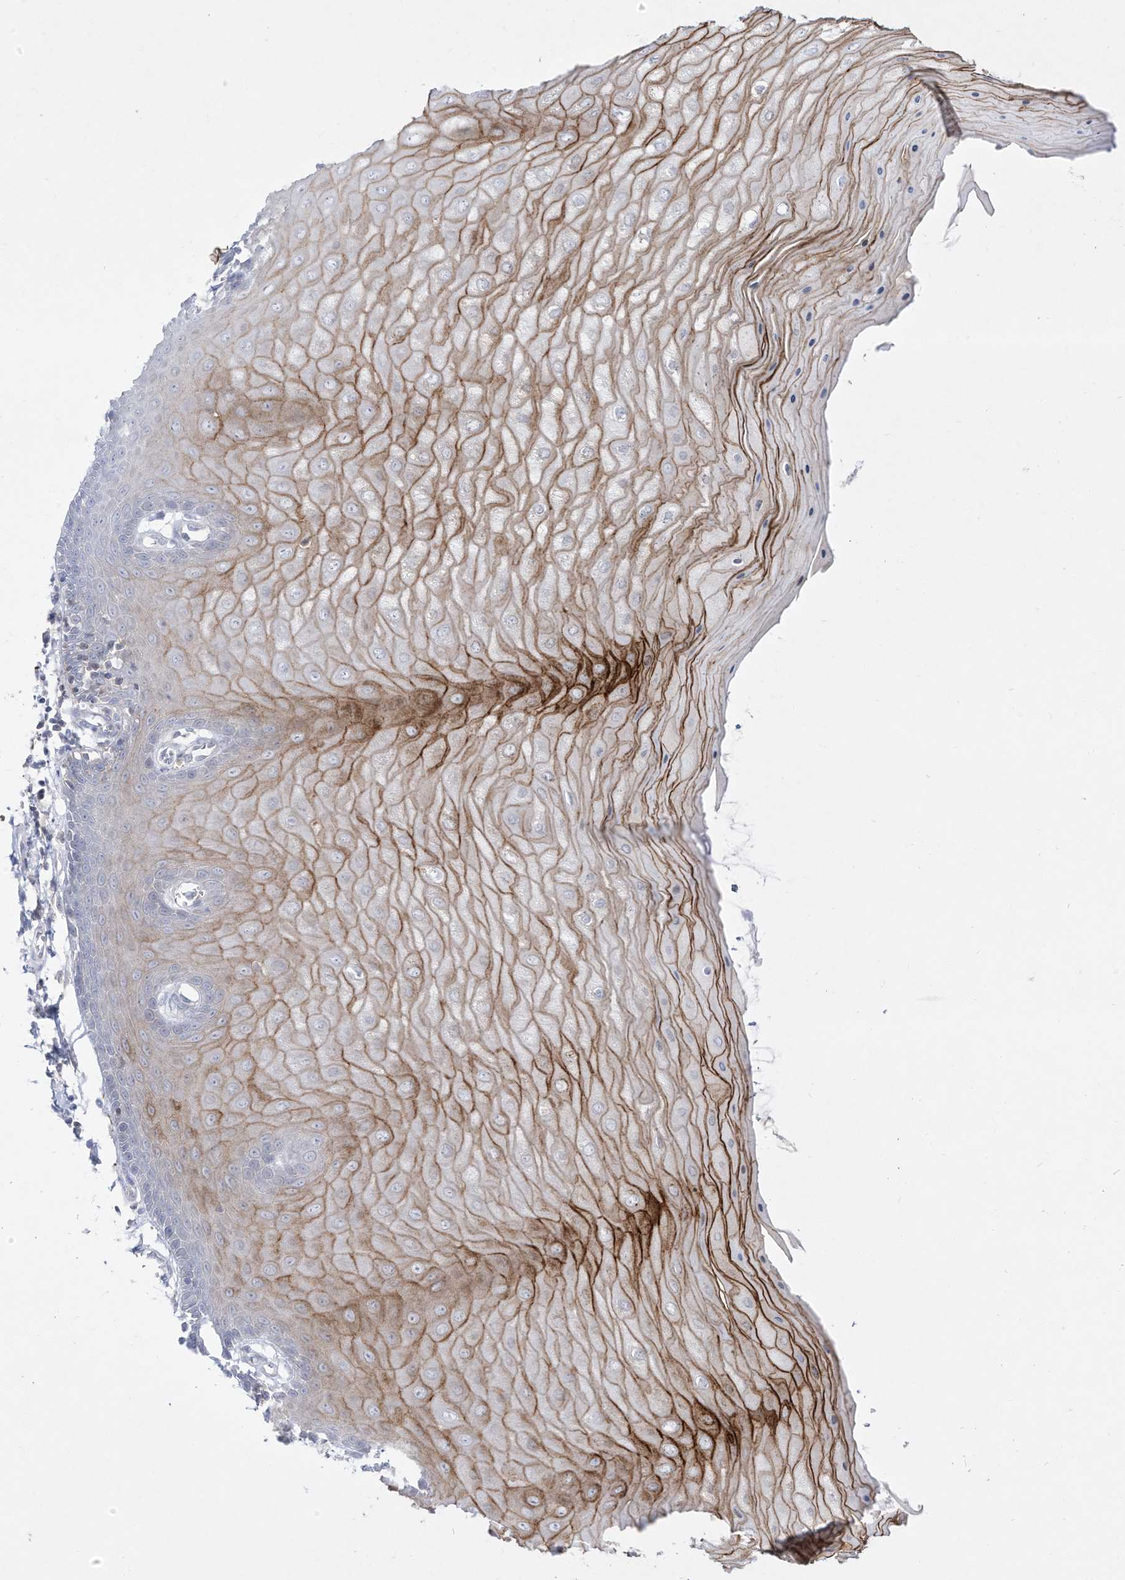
{"staining": {"intensity": "negative", "quantity": "none", "location": "none"}, "tissue": "cervix", "cell_type": "Glandular cells", "image_type": "normal", "snomed": [{"axis": "morphology", "description": "Normal tissue, NOS"}, {"axis": "topography", "description": "Cervix"}], "caption": "Glandular cells show no significant protein staining in benign cervix. (Stains: DAB (3,3'-diaminobenzidine) immunohistochemistry with hematoxylin counter stain, Microscopy: brightfield microscopy at high magnification).", "gene": "DMKN", "patient": {"sex": "female", "age": 55}}